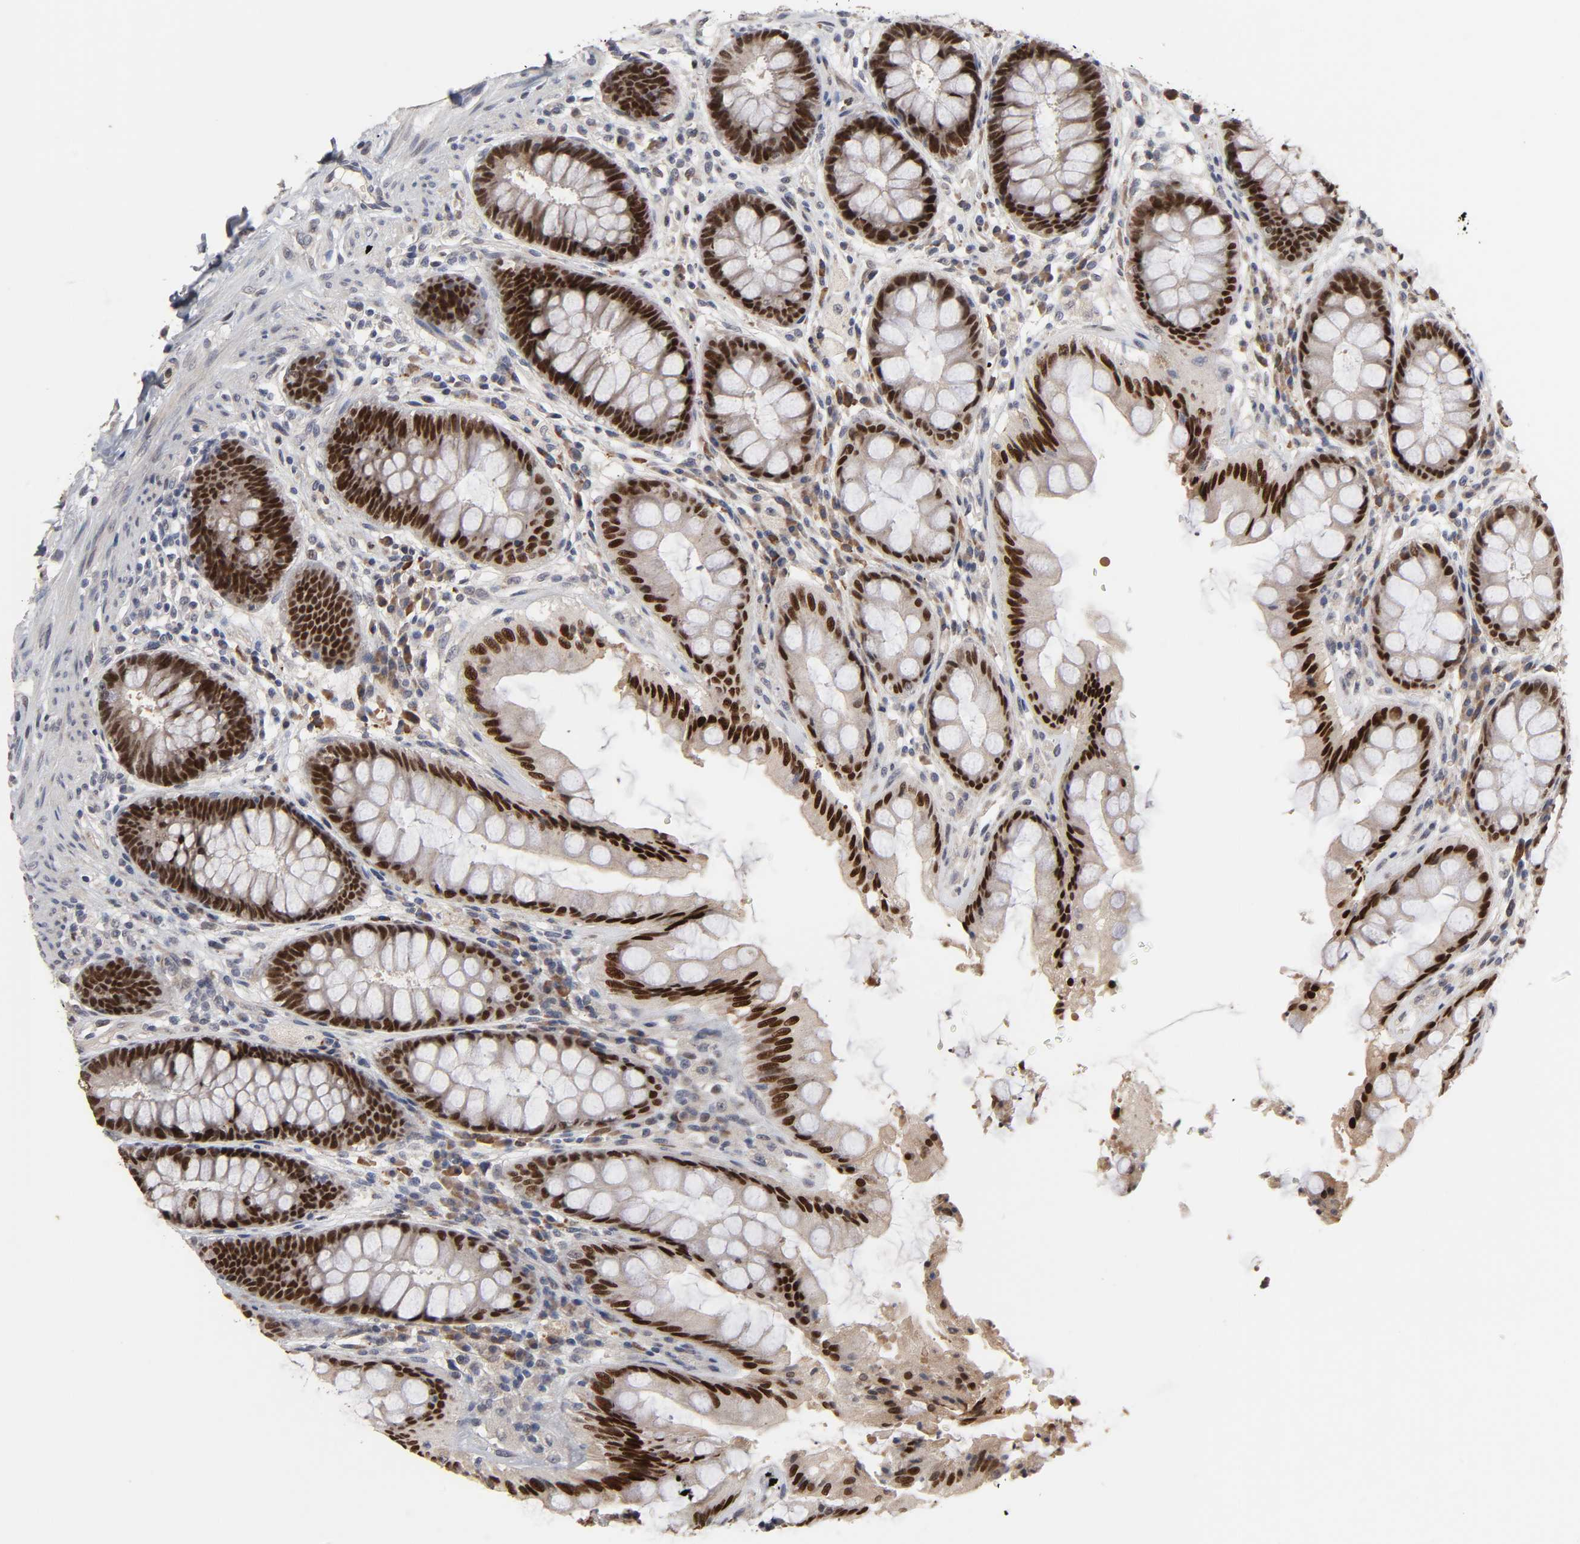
{"staining": {"intensity": "strong", "quantity": ">75%", "location": "cytoplasmic/membranous,nuclear"}, "tissue": "rectum", "cell_type": "Glandular cells", "image_type": "normal", "snomed": [{"axis": "morphology", "description": "Normal tissue, NOS"}, {"axis": "topography", "description": "Rectum"}], "caption": "Immunohistochemical staining of normal human rectum exhibits high levels of strong cytoplasmic/membranous,nuclear positivity in approximately >75% of glandular cells.", "gene": "HNF4A", "patient": {"sex": "female", "age": 46}}